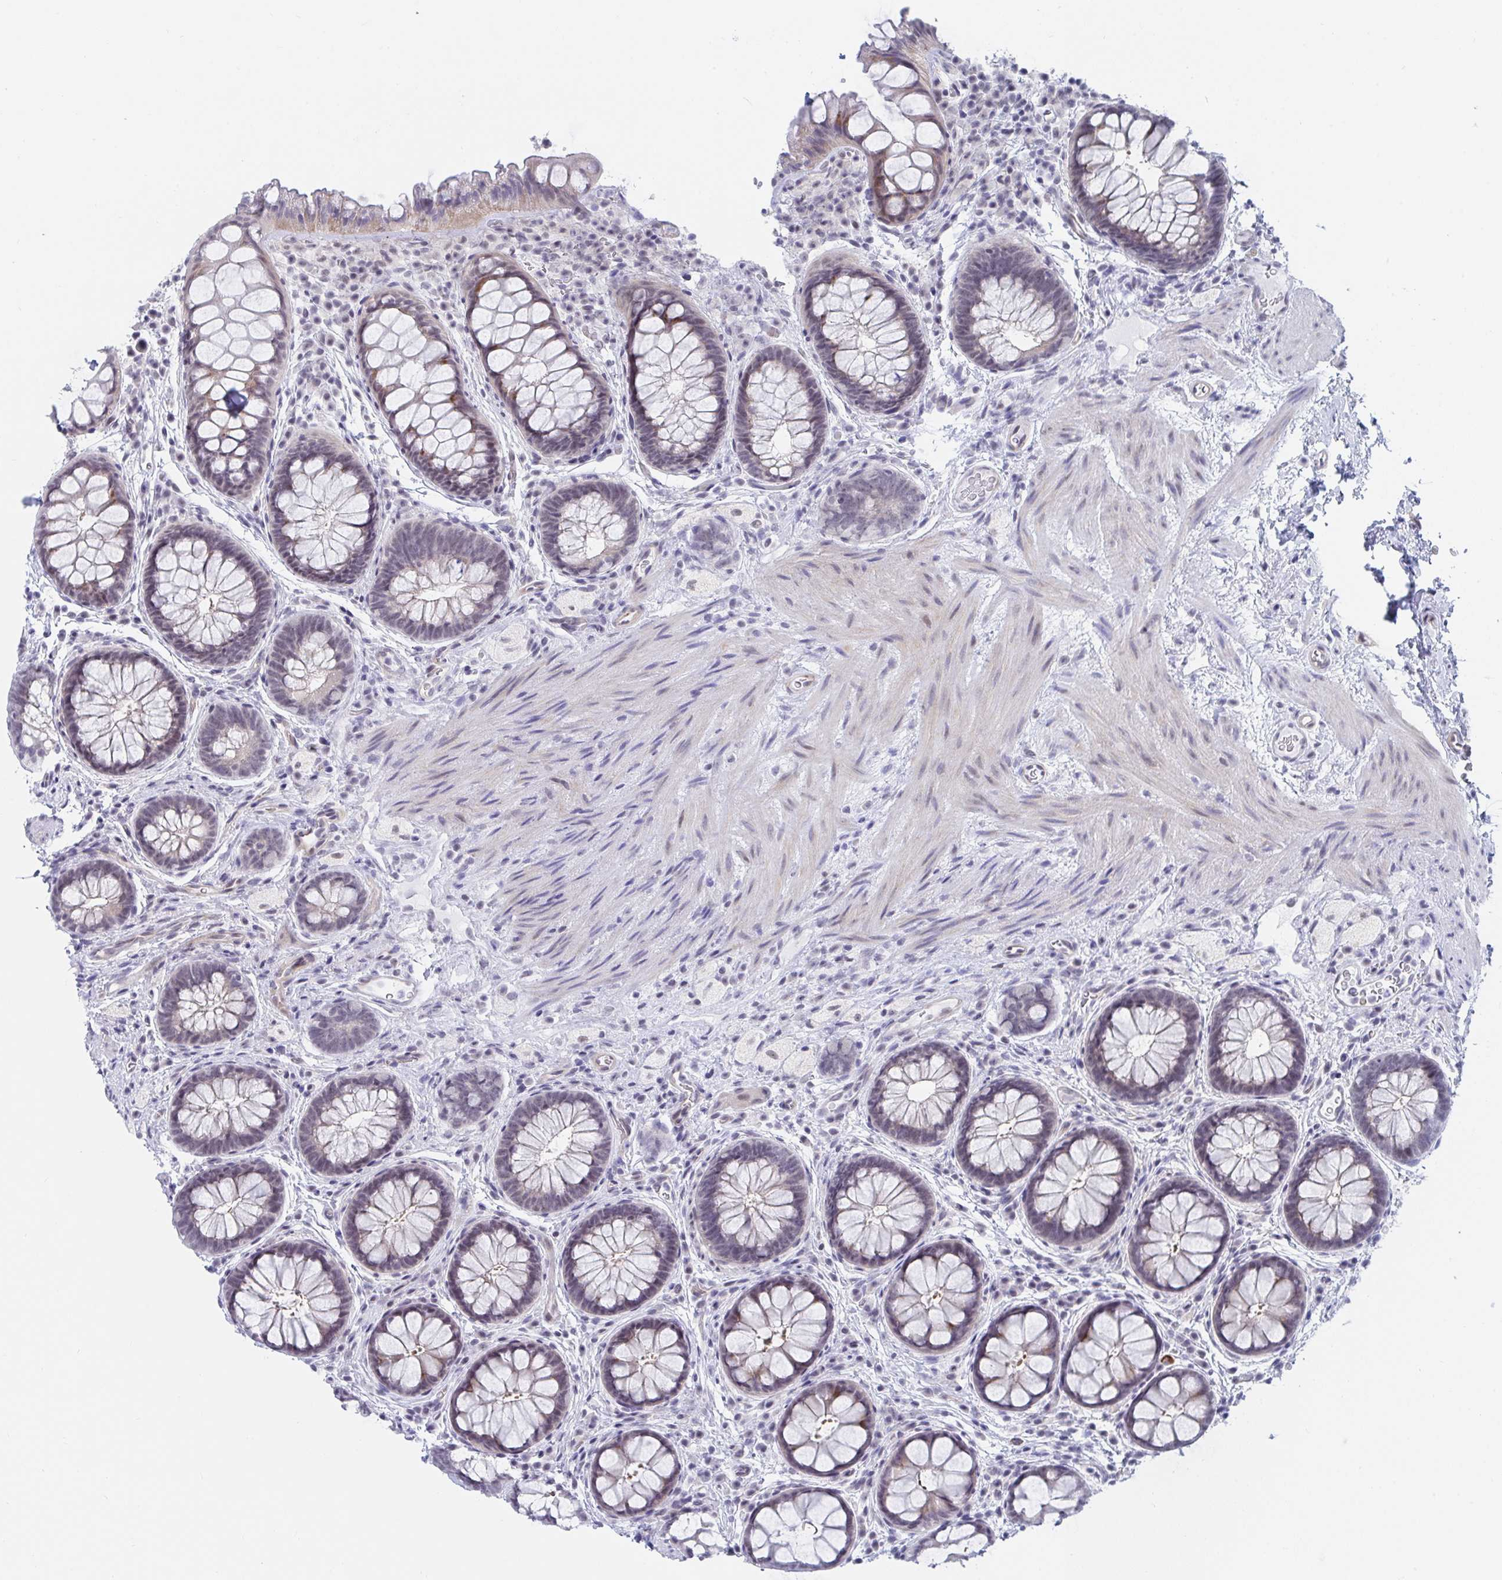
{"staining": {"intensity": "moderate", "quantity": "<25%", "location": "cytoplasmic/membranous"}, "tissue": "rectum", "cell_type": "Glandular cells", "image_type": "normal", "snomed": [{"axis": "morphology", "description": "Normal tissue, NOS"}, {"axis": "topography", "description": "Rectum"}], "caption": "Immunohistochemical staining of benign human rectum displays <25% levels of moderate cytoplasmic/membranous protein expression in about <25% of glandular cells. (IHC, brightfield microscopy, high magnification).", "gene": "DAOA", "patient": {"sex": "female", "age": 69}}